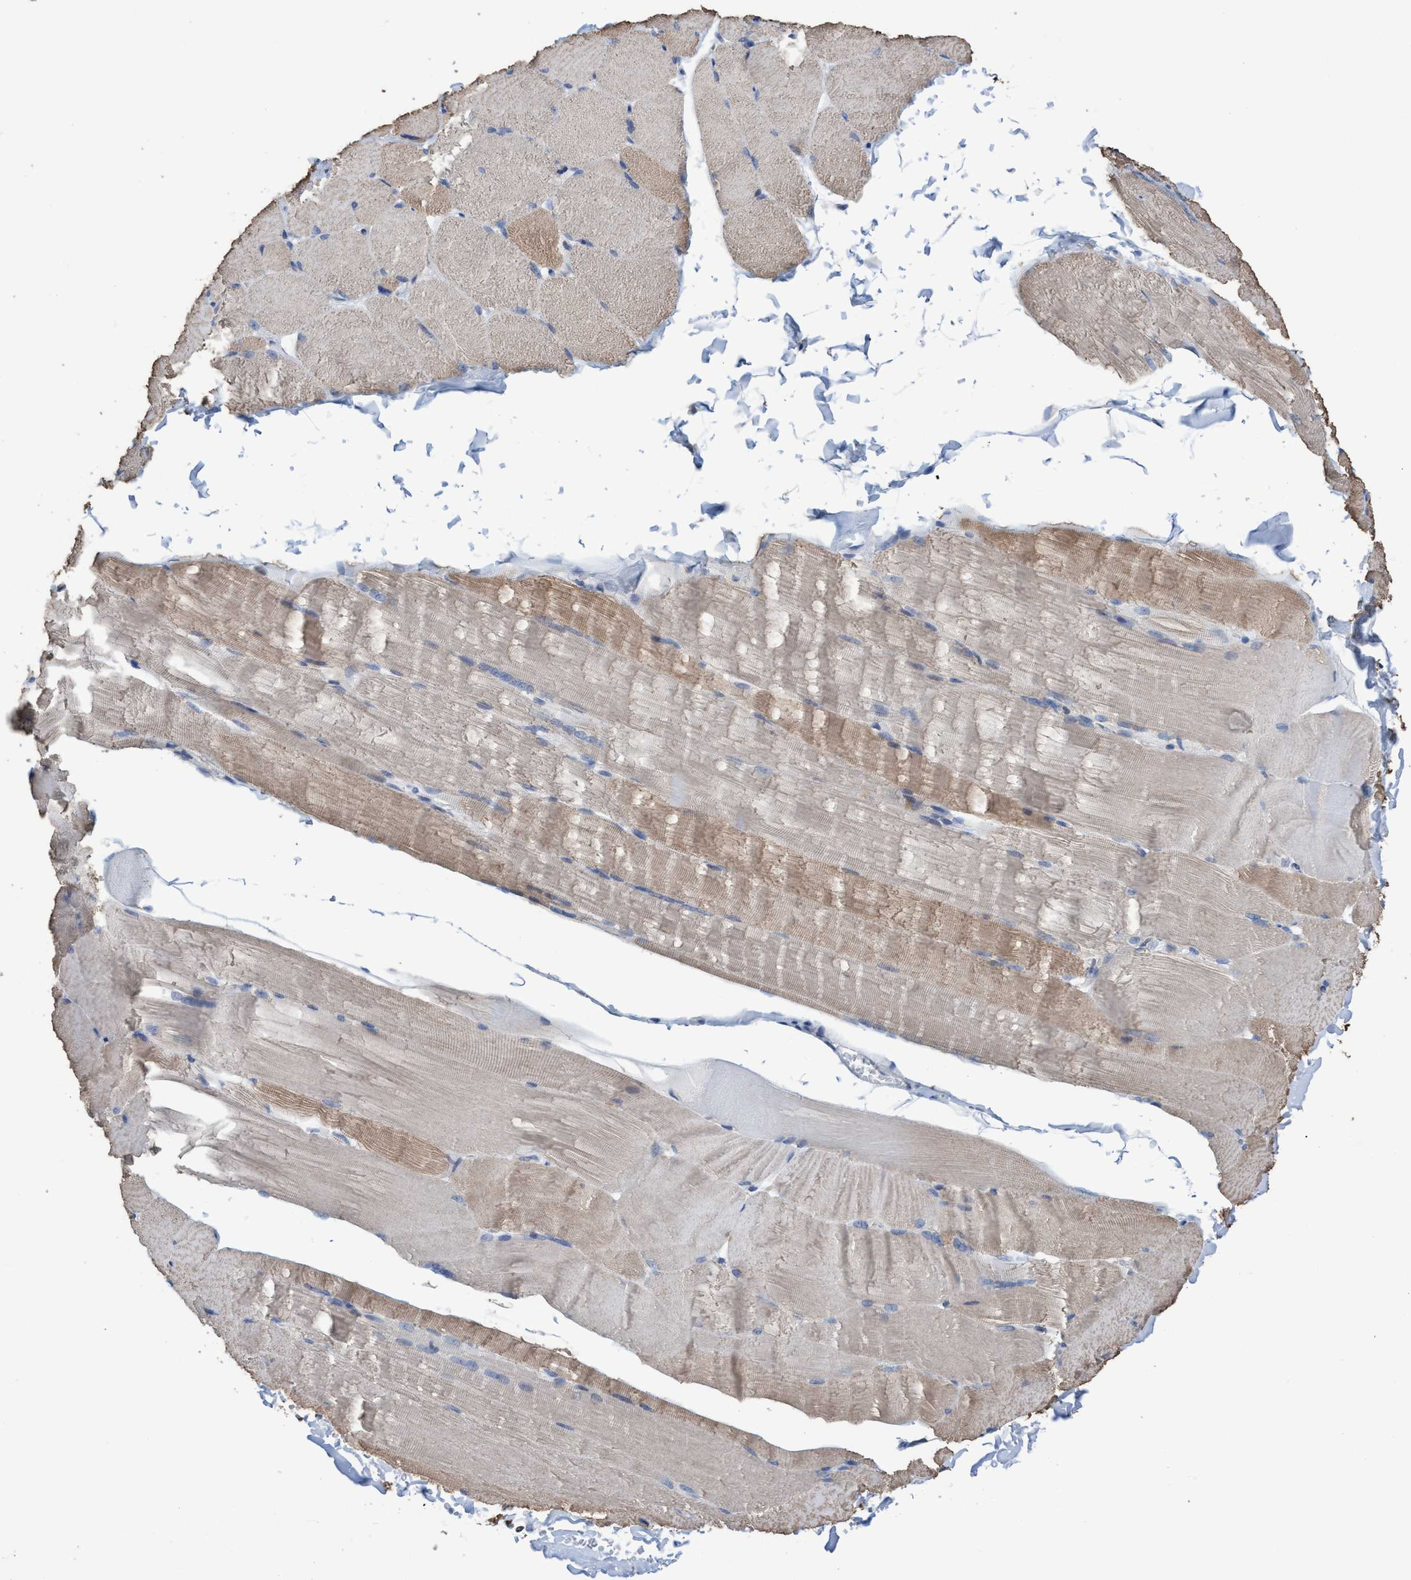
{"staining": {"intensity": "weak", "quantity": "25%-75%", "location": "cytoplasmic/membranous"}, "tissue": "skeletal muscle", "cell_type": "Myocytes", "image_type": "normal", "snomed": [{"axis": "morphology", "description": "Normal tissue, NOS"}, {"axis": "topography", "description": "Skin"}, {"axis": "topography", "description": "Skeletal muscle"}], "caption": "Skeletal muscle stained with IHC reveals weak cytoplasmic/membranous staining in about 25%-75% of myocytes. The staining was performed using DAB (3,3'-diaminobenzidine), with brown indicating positive protein expression. Nuclei are stained blue with hematoxylin.", "gene": "GLOD4", "patient": {"sex": "male", "age": 83}}